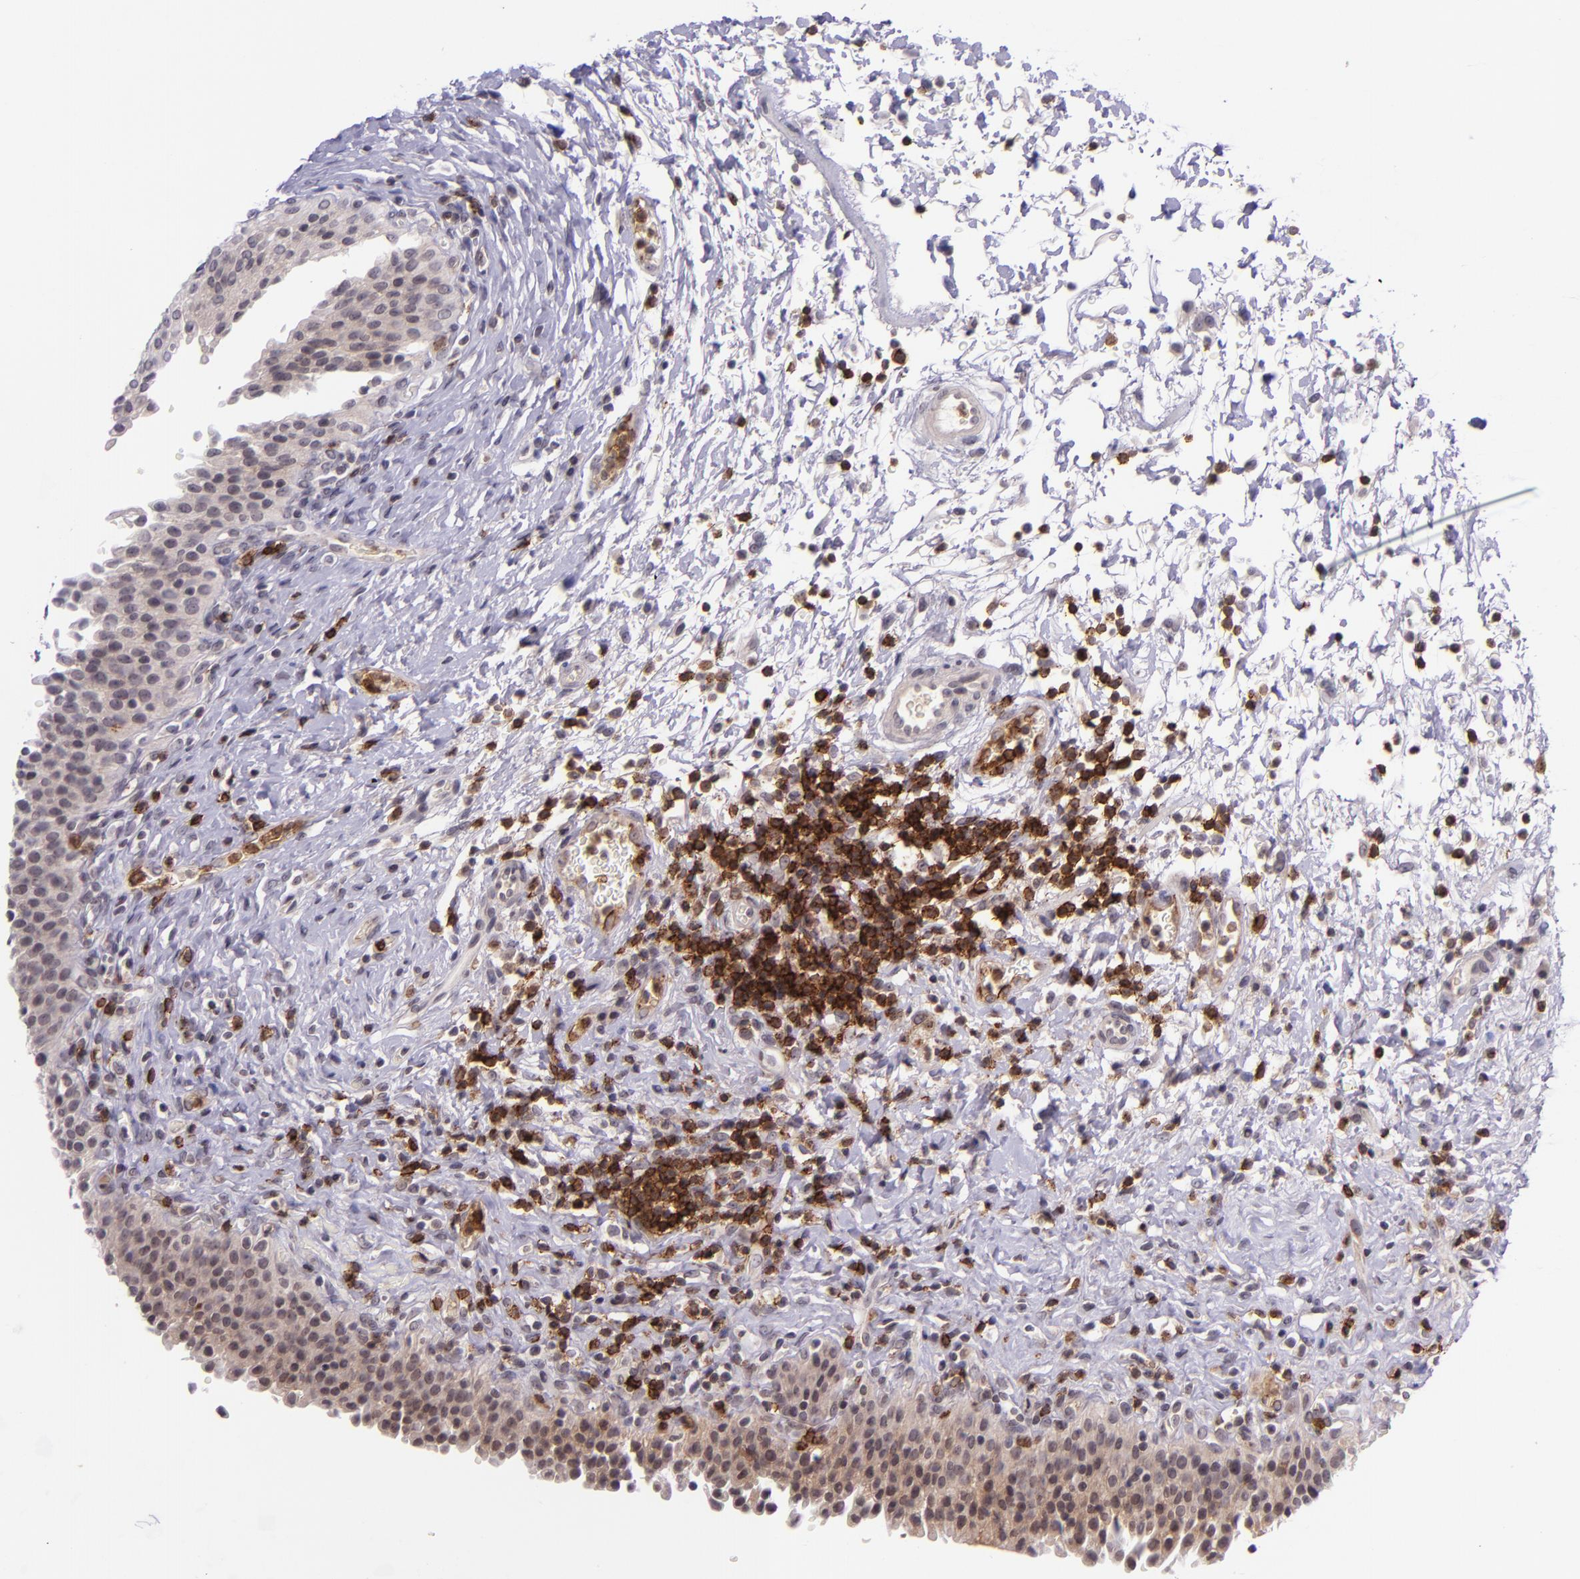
{"staining": {"intensity": "weak", "quantity": "25%-75%", "location": "cytoplasmic/membranous"}, "tissue": "urinary bladder", "cell_type": "Urothelial cells", "image_type": "normal", "snomed": [{"axis": "morphology", "description": "Normal tissue, NOS"}, {"axis": "topography", "description": "Urinary bladder"}], "caption": "IHC image of normal urinary bladder: human urinary bladder stained using immunohistochemistry displays low levels of weak protein expression localized specifically in the cytoplasmic/membranous of urothelial cells, appearing as a cytoplasmic/membranous brown color.", "gene": "SELL", "patient": {"sex": "male", "age": 51}}